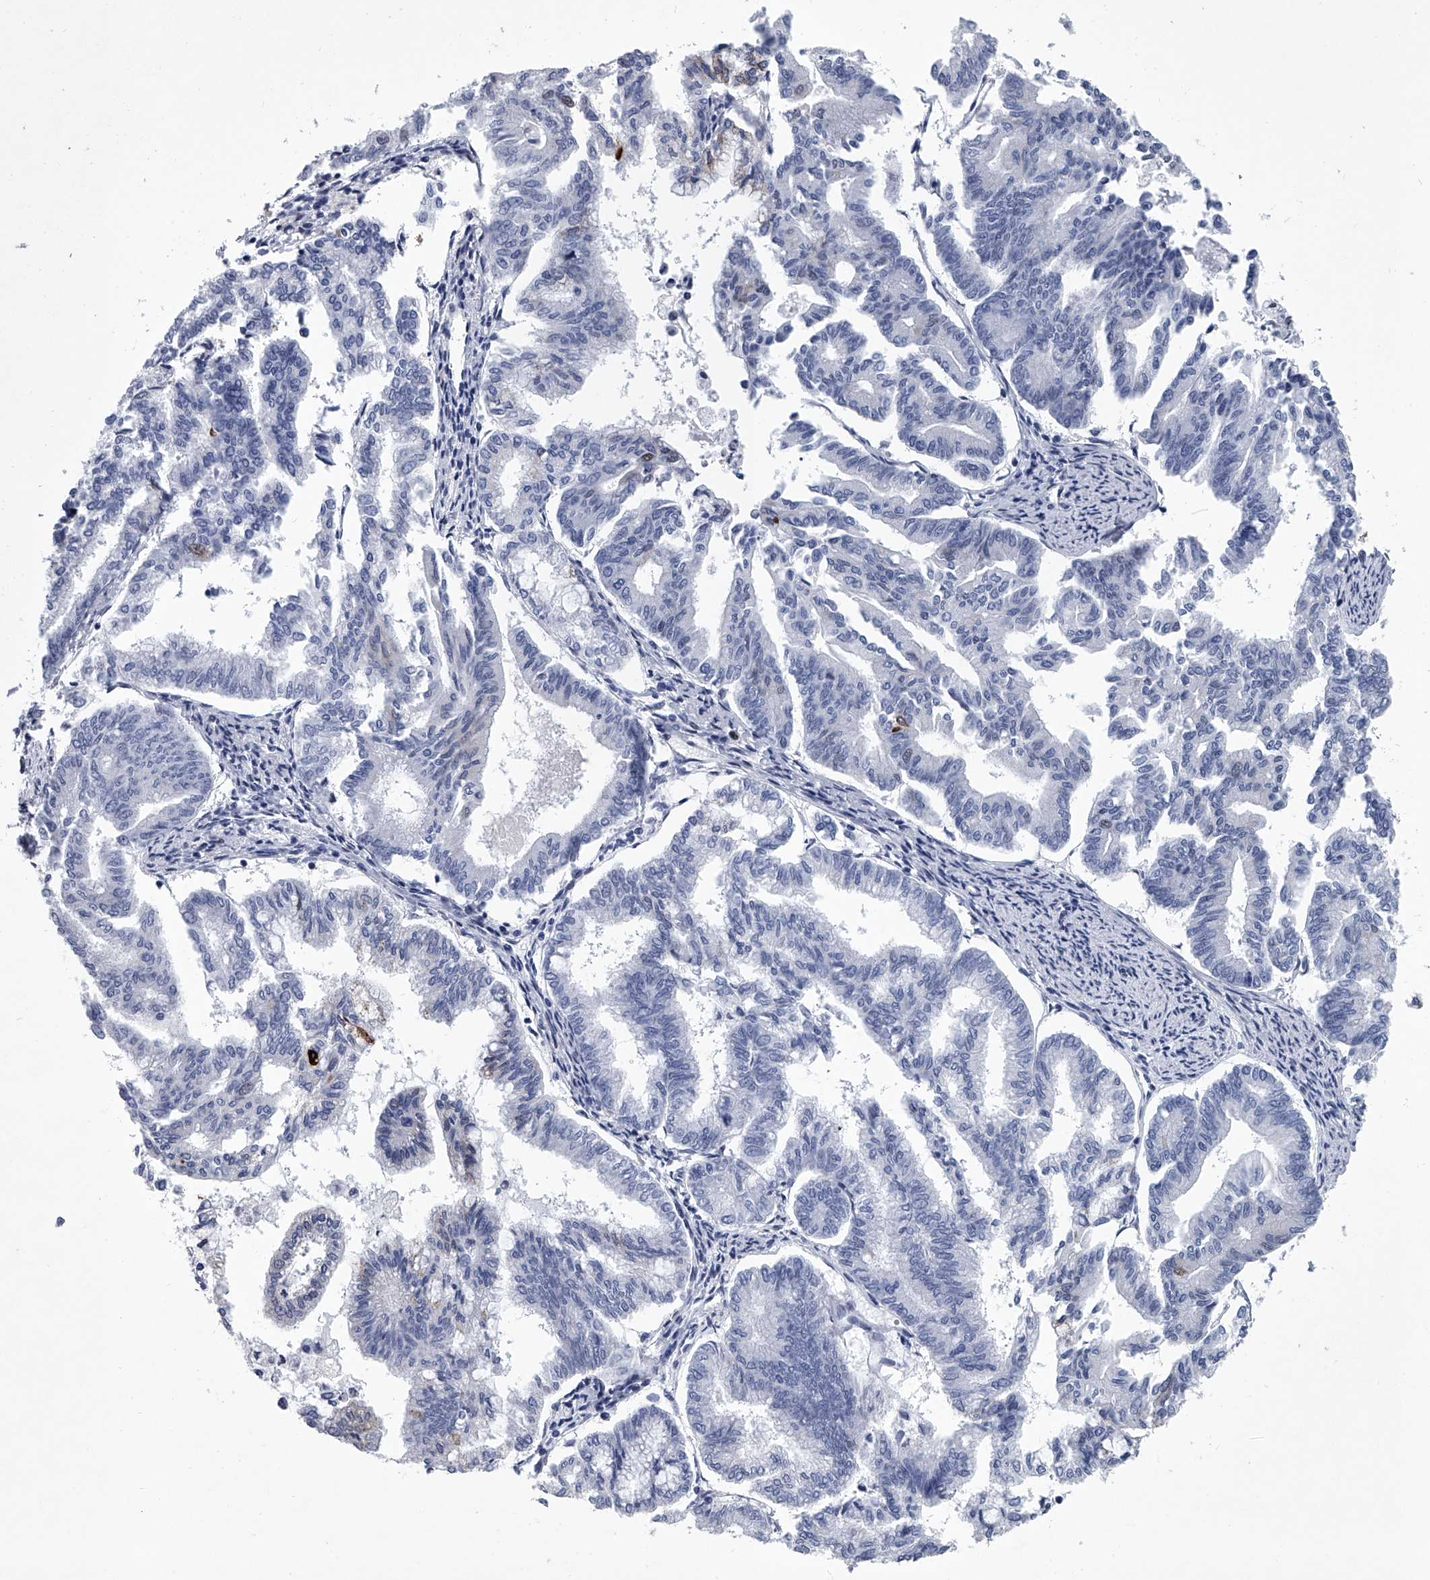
{"staining": {"intensity": "negative", "quantity": "none", "location": "none"}, "tissue": "endometrial cancer", "cell_type": "Tumor cells", "image_type": "cancer", "snomed": [{"axis": "morphology", "description": "Adenocarcinoma, NOS"}, {"axis": "topography", "description": "Endometrium"}], "caption": "IHC of endometrial adenocarcinoma reveals no positivity in tumor cells.", "gene": "PPP2R5D", "patient": {"sex": "female", "age": 79}}